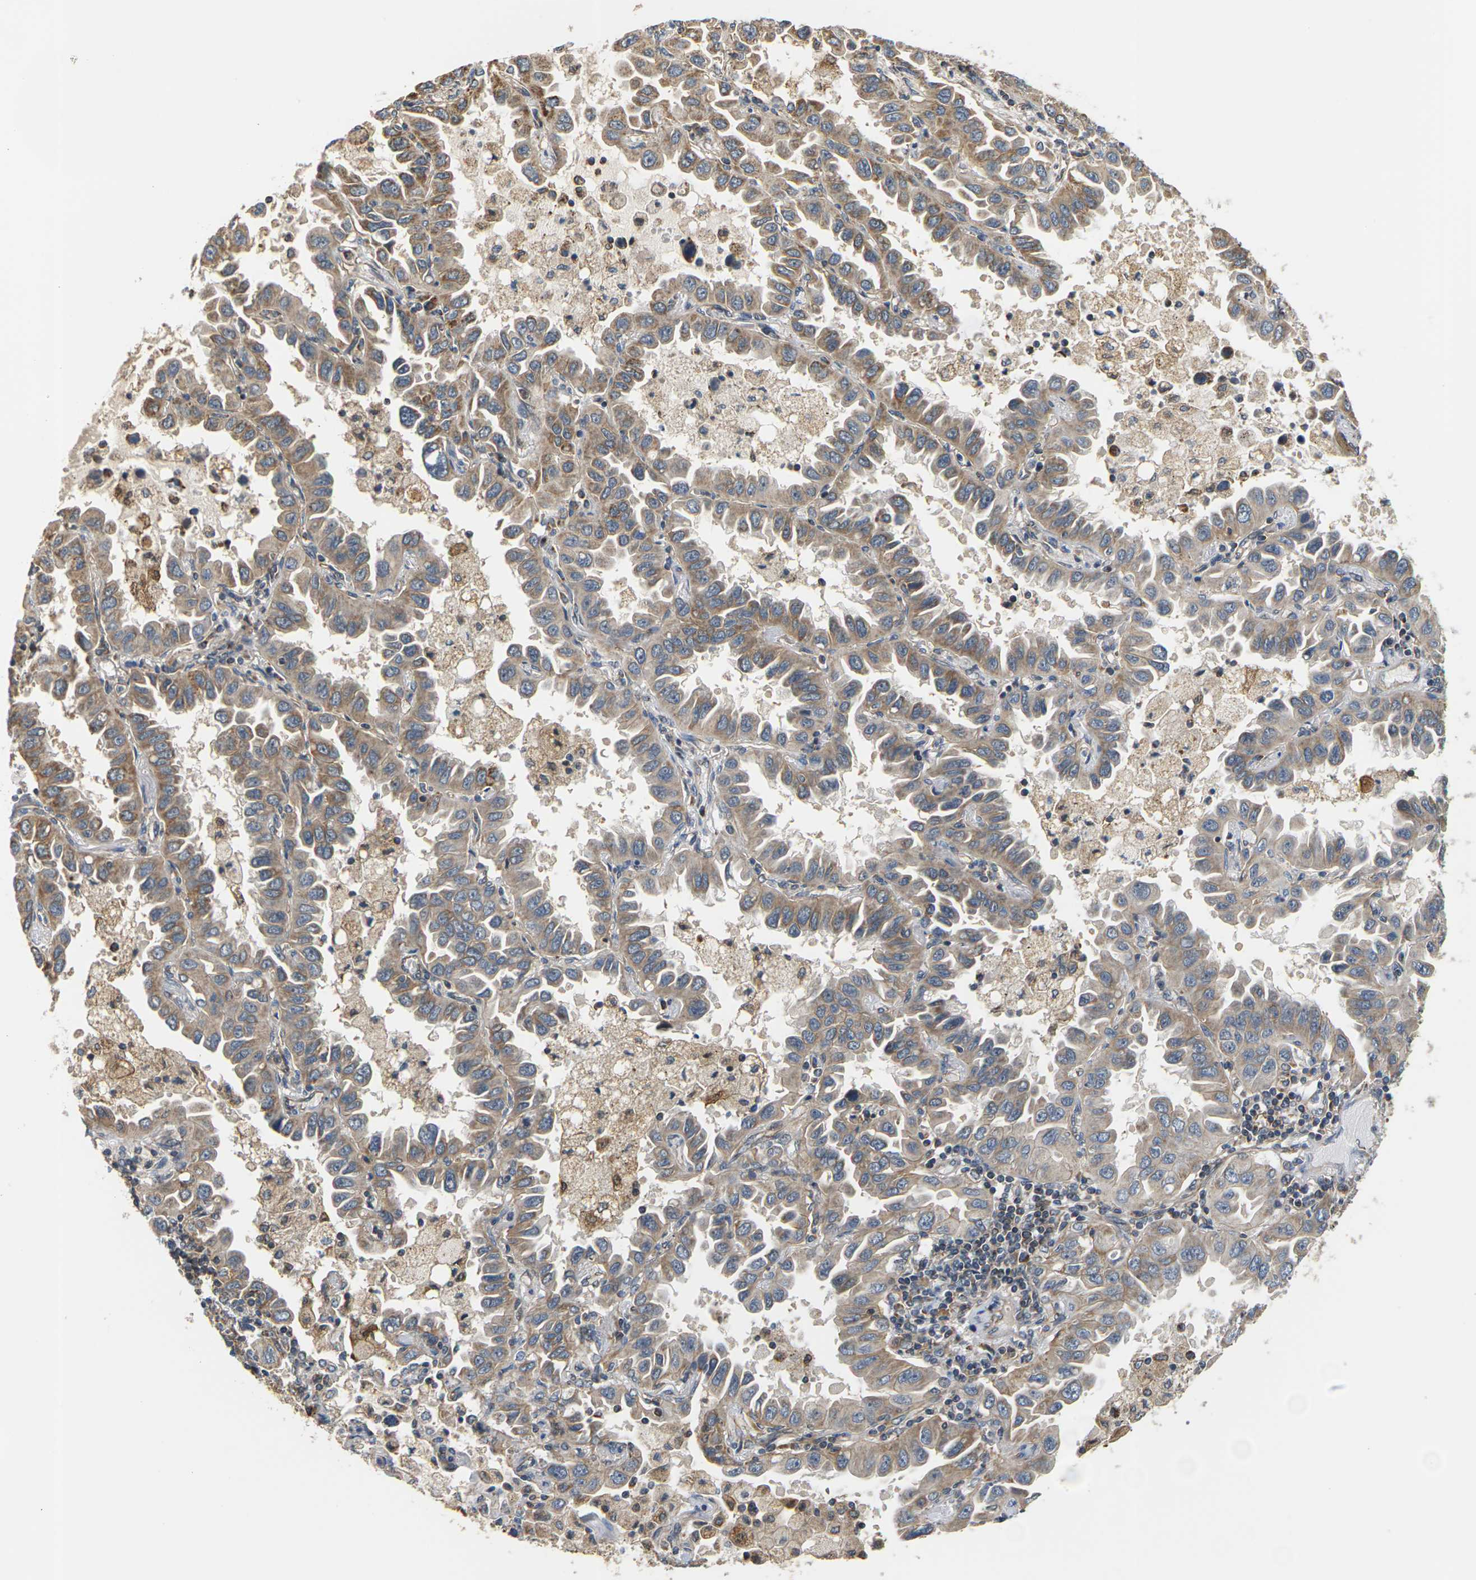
{"staining": {"intensity": "moderate", "quantity": ">75%", "location": "cytoplasmic/membranous"}, "tissue": "lung cancer", "cell_type": "Tumor cells", "image_type": "cancer", "snomed": [{"axis": "morphology", "description": "Adenocarcinoma, NOS"}, {"axis": "topography", "description": "Lung"}], "caption": "Immunohistochemical staining of human lung cancer (adenocarcinoma) shows moderate cytoplasmic/membranous protein positivity in approximately >75% of tumor cells.", "gene": "PCDHB4", "patient": {"sex": "male", "age": 64}}